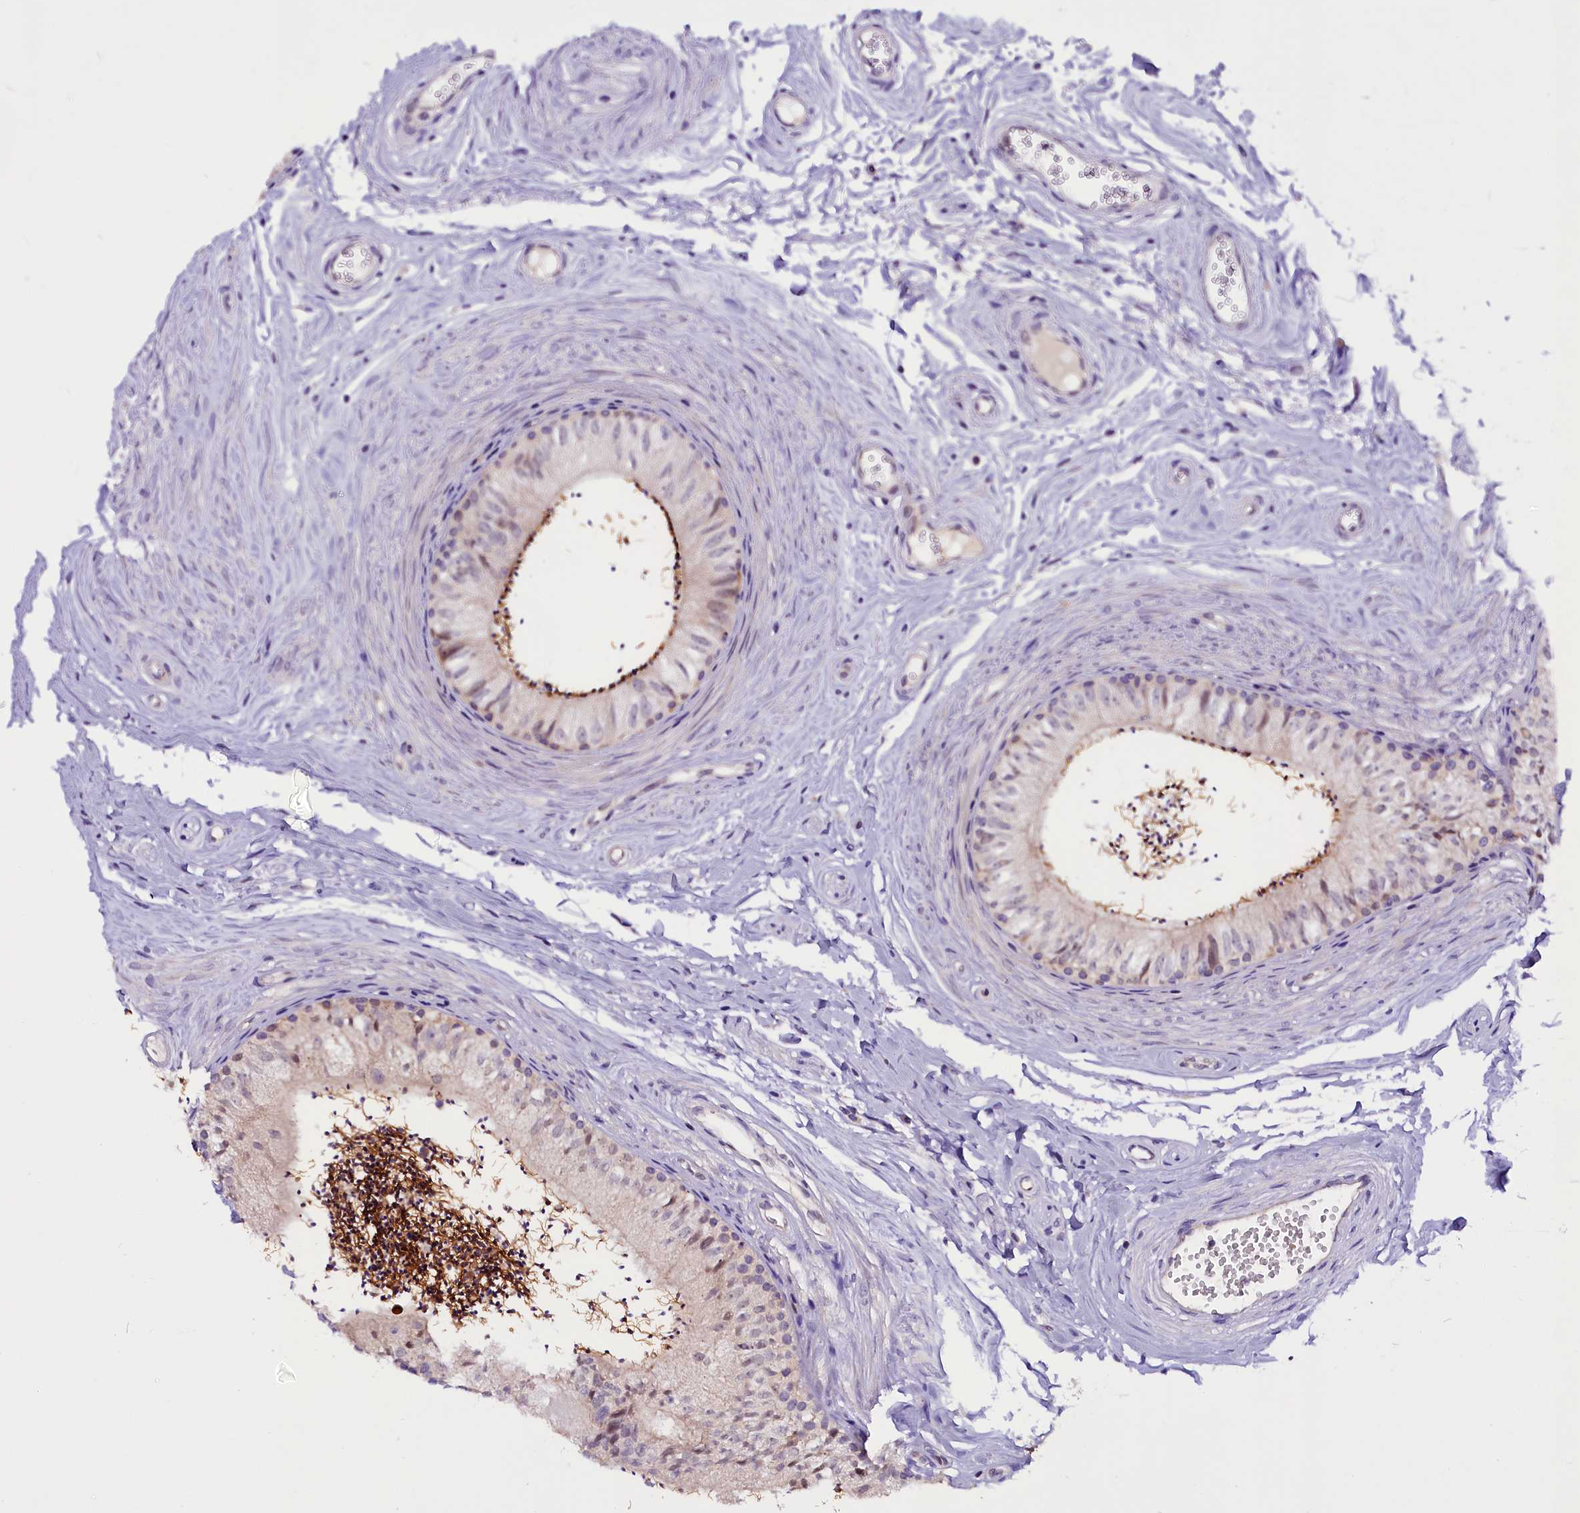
{"staining": {"intensity": "weak", "quantity": "<25%", "location": "cytoplasmic/membranous"}, "tissue": "epididymis", "cell_type": "Glandular cells", "image_type": "normal", "snomed": [{"axis": "morphology", "description": "Normal tissue, NOS"}, {"axis": "topography", "description": "Epididymis"}], "caption": "An IHC histopathology image of unremarkable epididymis is shown. There is no staining in glandular cells of epididymis. (DAB IHC visualized using brightfield microscopy, high magnification).", "gene": "C9orf40", "patient": {"sex": "male", "age": 56}}